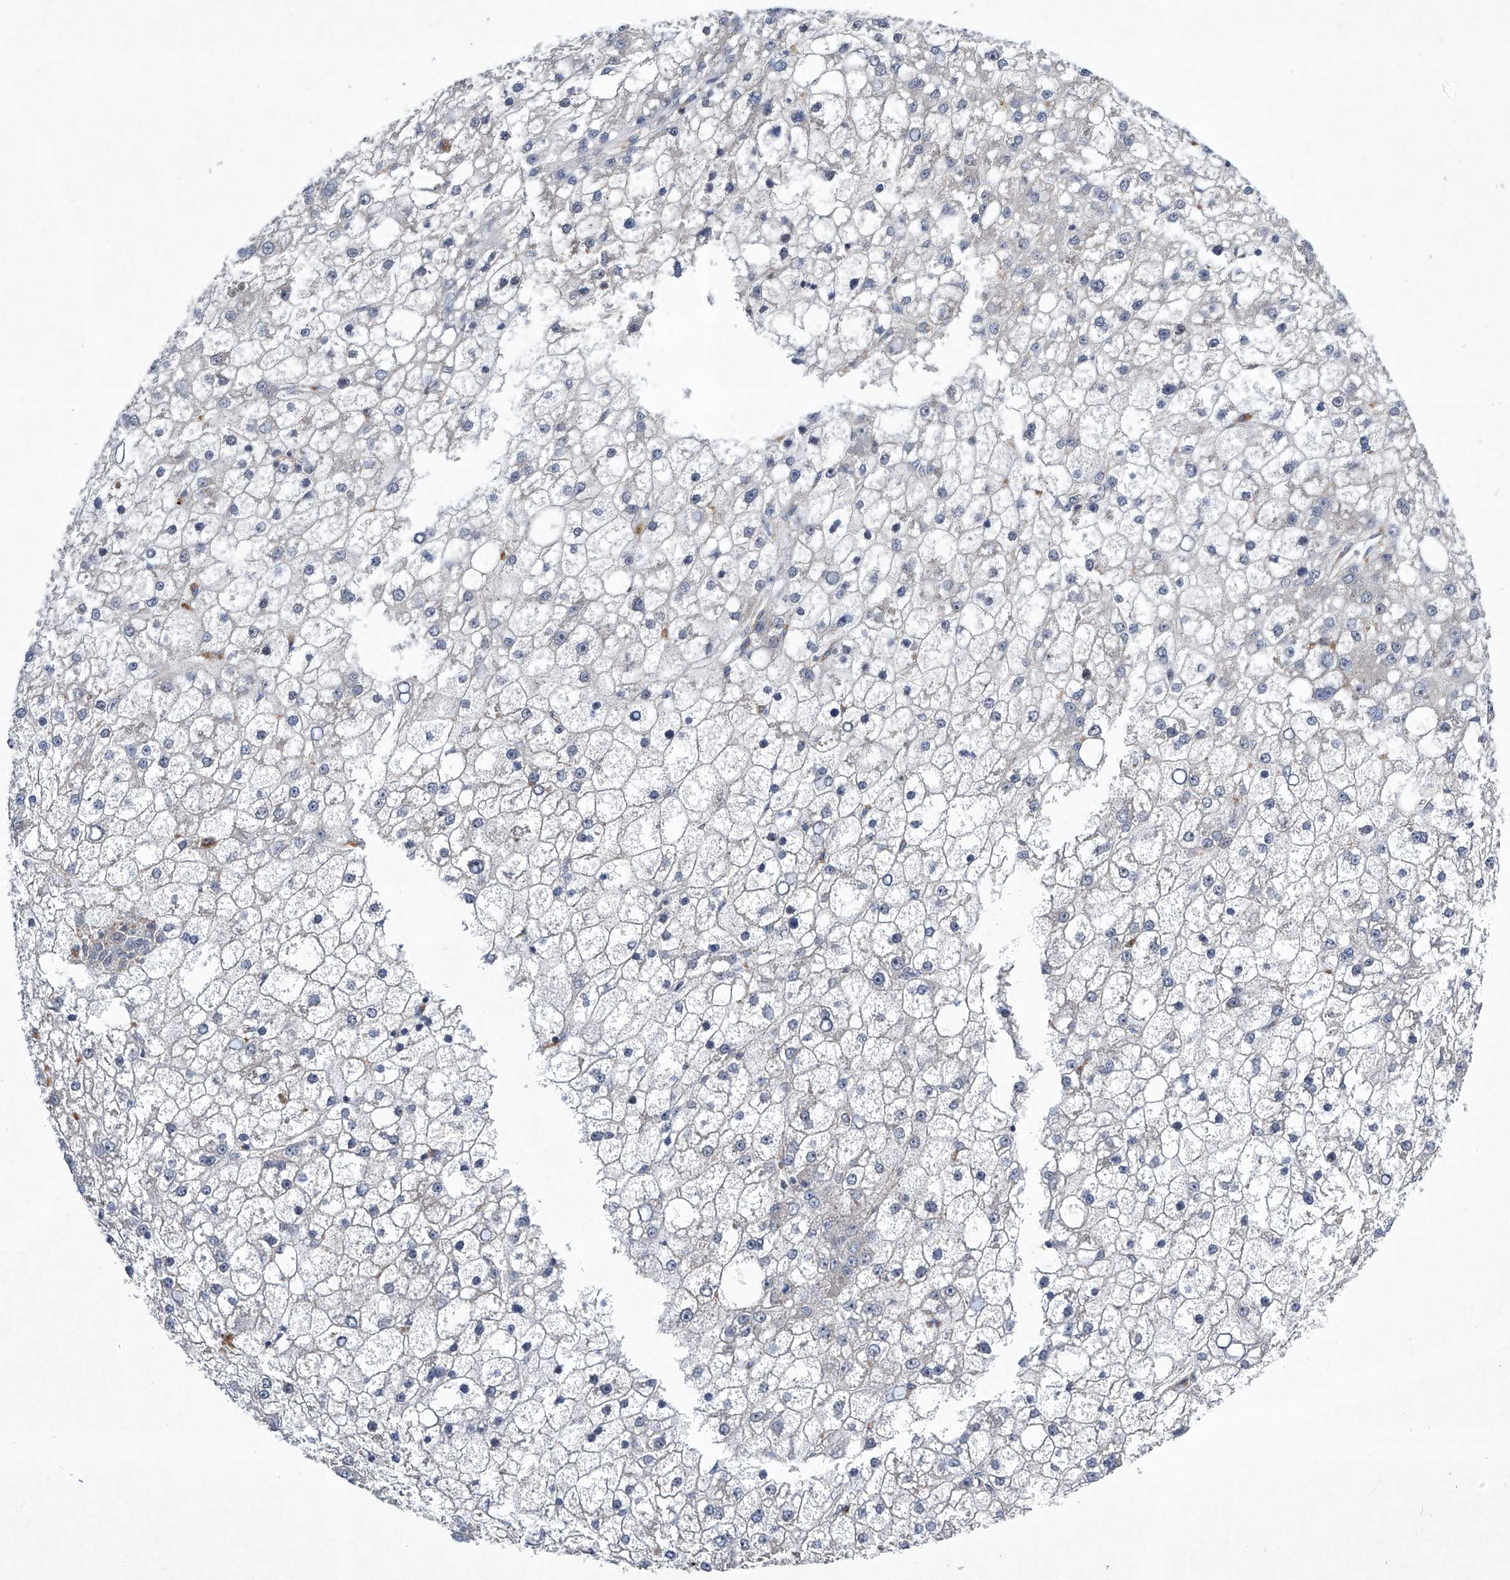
{"staining": {"intensity": "negative", "quantity": "none", "location": "none"}, "tissue": "liver cancer", "cell_type": "Tumor cells", "image_type": "cancer", "snomed": [{"axis": "morphology", "description": "Carcinoma, Hepatocellular, NOS"}, {"axis": "topography", "description": "Liver"}], "caption": "A histopathology image of liver cancer stained for a protein displays no brown staining in tumor cells.", "gene": "CISH", "patient": {"sex": "male", "age": 67}}